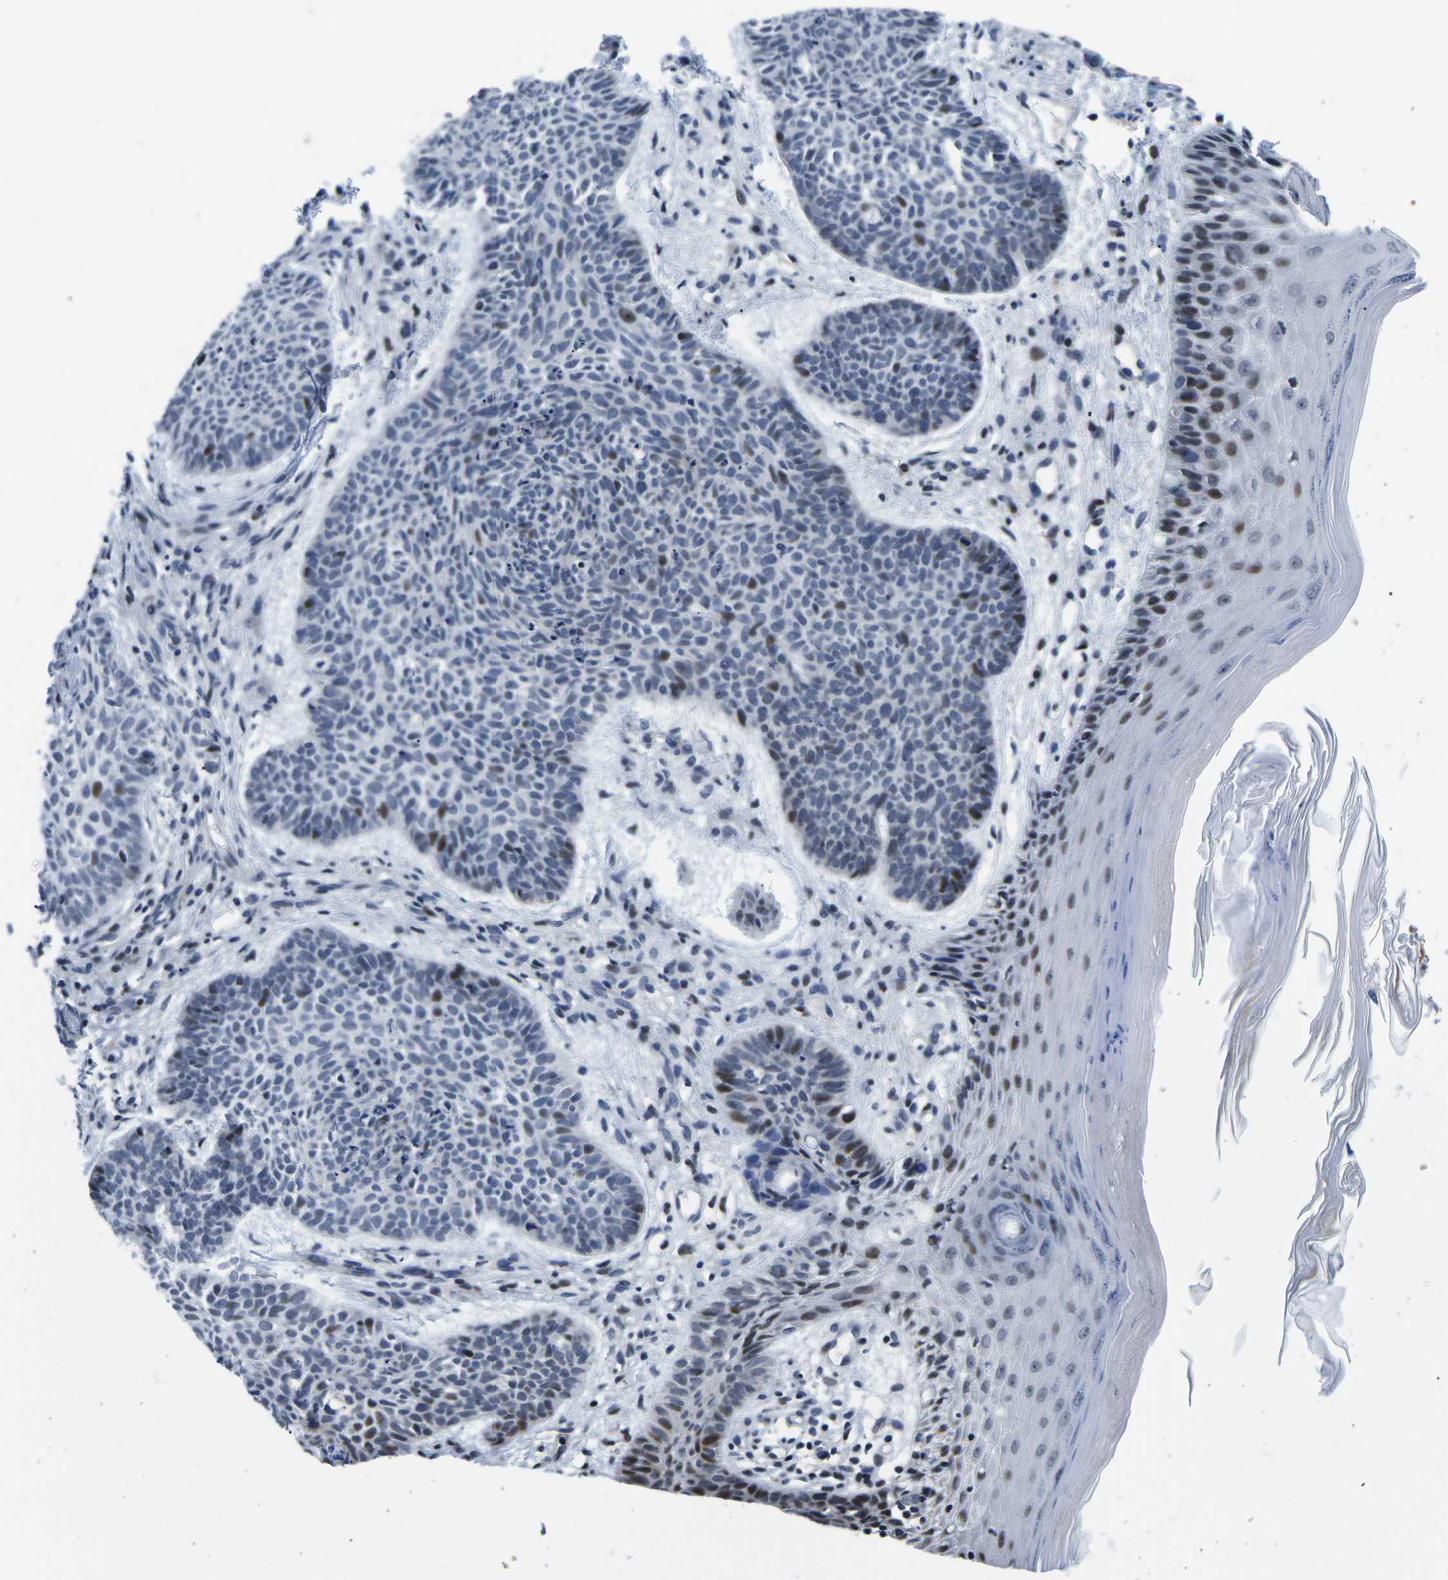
{"staining": {"intensity": "moderate", "quantity": "<25%", "location": "nuclear"}, "tissue": "skin cancer", "cell_type": "Tumor cells", "image_type": "cancer", "snomed": [{"axis": "morphology", "description": "Basal cell carcinoma"}, {"axis": "topography", "description": "Skin"}], "caption": "IHC staining of skin basal cell carcinoma, which displays low levels of moderate nuclear expression in approximately <25% of tumor cells indicating moderate nuclear protein expression. The staining was performed using DAB (3,3'-diaminobenzidine) (brown) for protein detection and nuclei were counterstained in hematoxylin (blue).", "gene": "CDC73", "patient": {"sex": "male", "age": 60}}